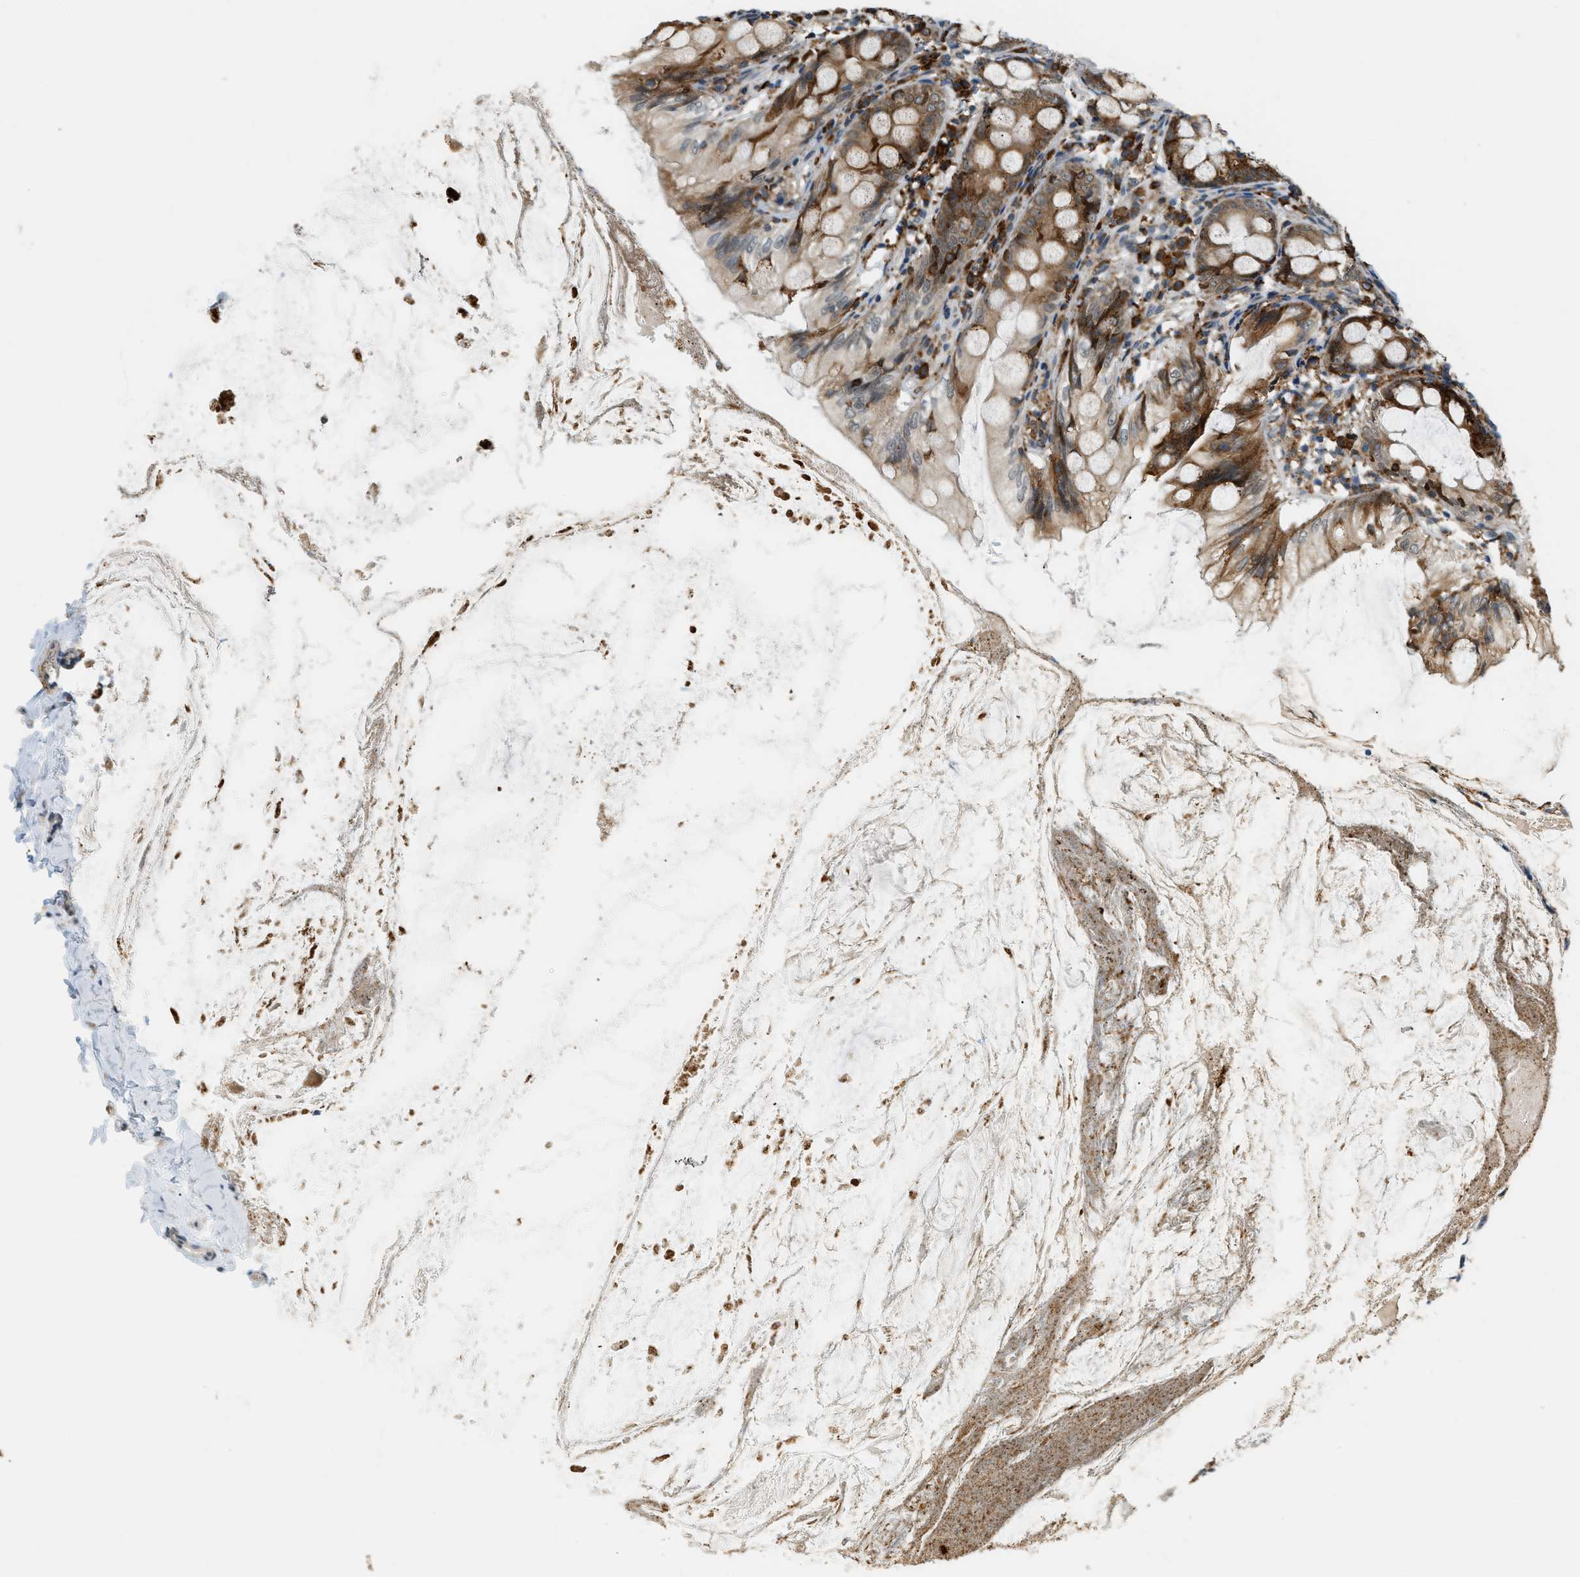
{"staining": {"intensity": "moderate", "quantity": ">75%", "location": "cytoplasmic/membranous"}, "tissue": "appendix", "cell_type": "Glandular cells", "image_type": "normal", "snomed": [{"axis": "morphology", "description": "Normal tissue, NOS"}, {"axis": "topography", "description": "Appendix"}], "caption": "Moderate cytoplasmic/membranous expression for a protein is seen in about >75% of glandular cells of unremarkable appendix using immunohistochemistry (IHC).", "gene": "SEMA4D", "patient": {"sex": "female", "age": 77}}